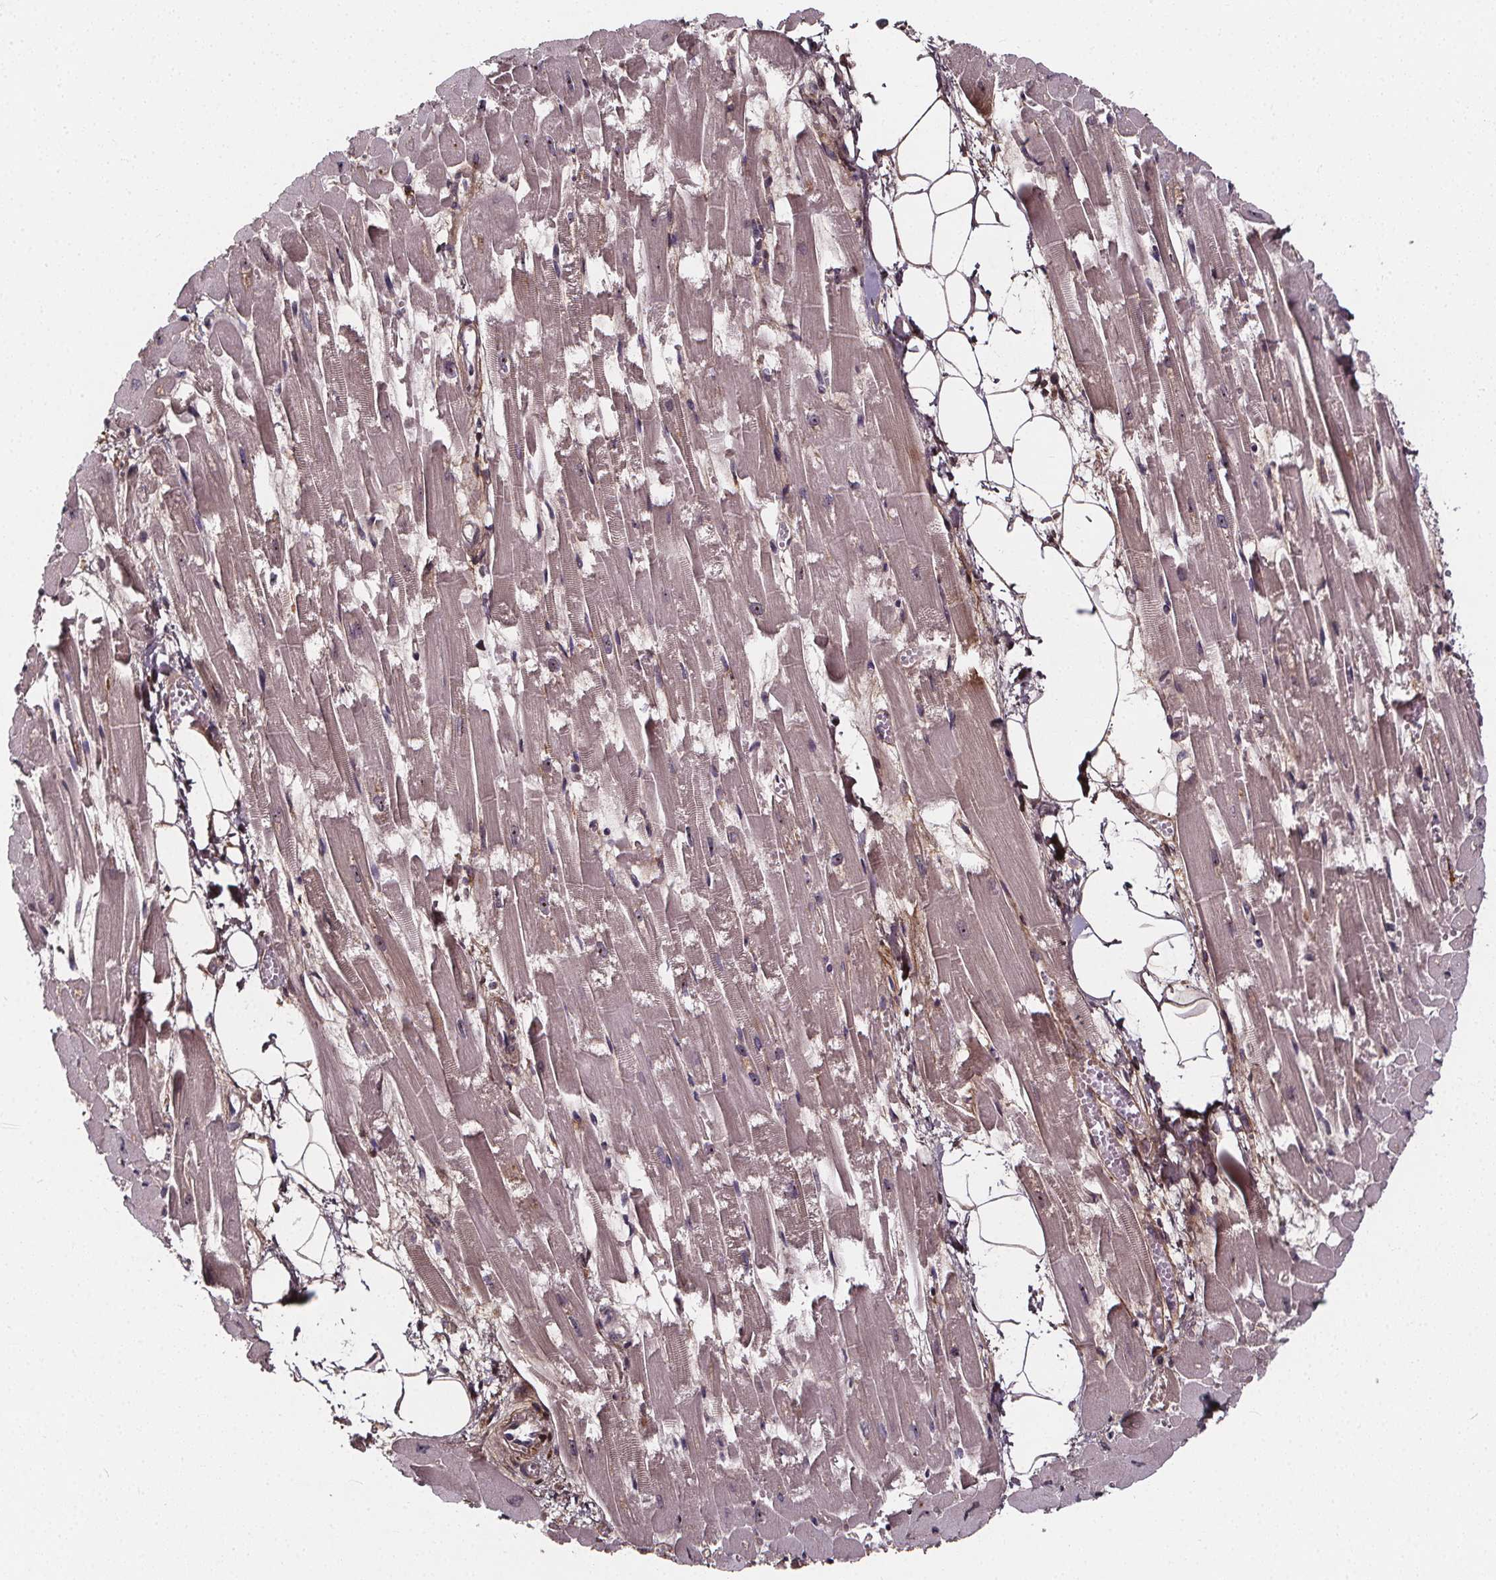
{"staining": {"intensity": "weak", "quantity": "<25%", "location": "cytoplasmic/membranous"}, "tissue": "heart muscle", "cell_type": "Cardiomyocytes", "image_type": "normal", "snomed": [{"axis": "morphology", "description": "Normal tissue, NOS"}, {"axis": "topography", "description": "Heart"}], "caption": "Immunohistochemistry of unremarkable human heart muscle exhibits no expression in cardiomyocytes.", "gene": "AEBP1", "patient": {"sex": "female", "age": 52}}